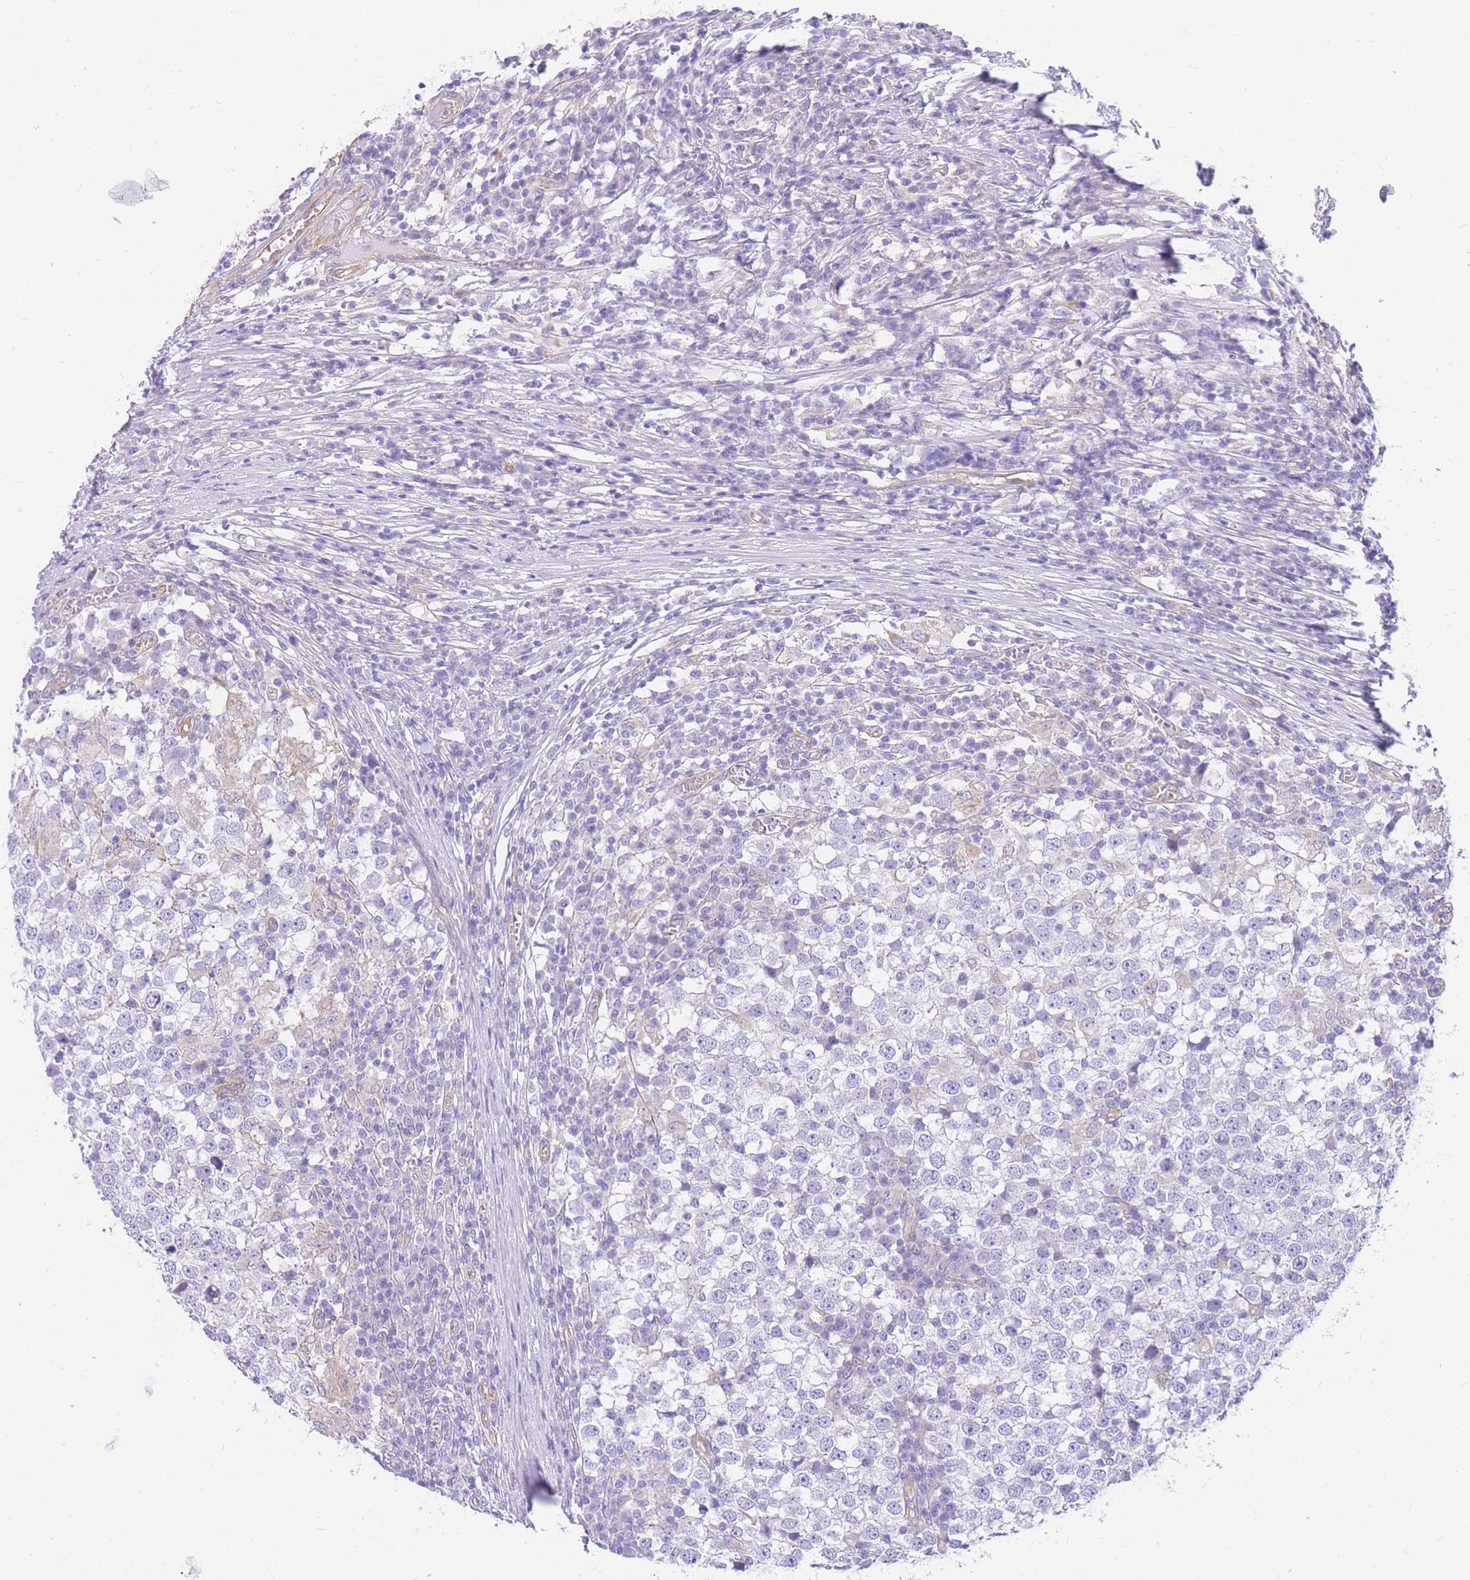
{"staining": {"intensity": "negative", "quantity": "none", "location": "none"}, "tissue": "testis cancer", "cell_type": "Tumor cells", "image_type": "cancer", "snomed": [{"axis": "morphology", "description": "Seminoma, NOS"}, {"axis": "topography", "description": "Testis"}], "caption": "High power microscopy micrograph of an IHC micrograph of testis cancer (seminoma), revealing no significant staining in tumor cells.", "gene": "SRSF12", "patient": {"sex": "male", "age": 65}}